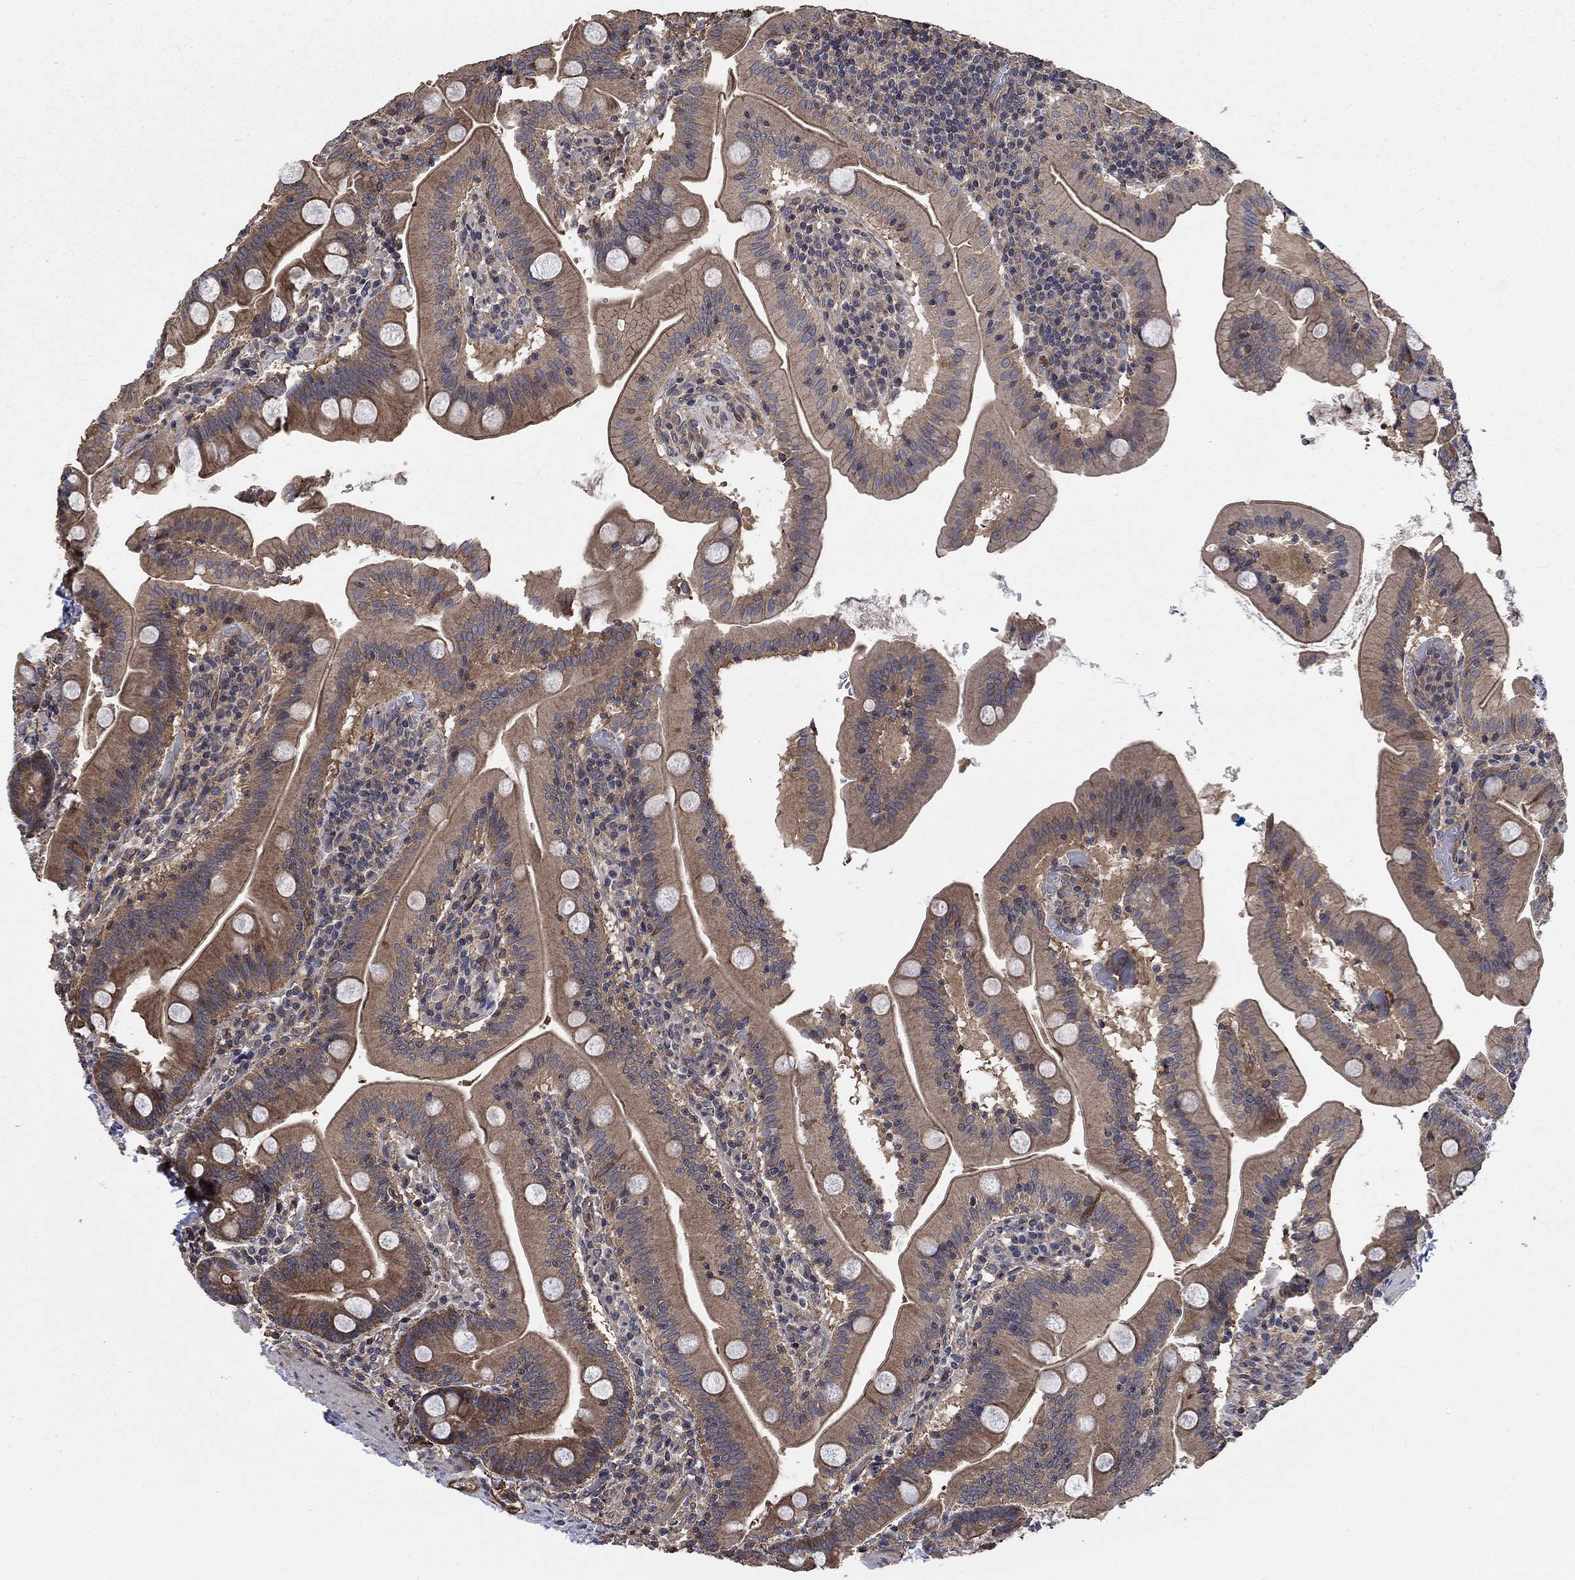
{"staining": {"intensity": "moderate", "quantity": "25%-75%", "location": "cytoplasmic/membranous"}, "tissue": "small intestine", "cell_type": "Glandular cells", "image_type": "normal", "snomed": [{"axis": "morphology", "description": "Normal tissue, NOS"}, {"axis": "topography", "description": "Small intestine"}], "caption": "Immunohistochemistry of unremarkable human small intestine exhibits medium levels of moderate cytoplasmic/membranous positivity in about 25%-75% of glandular cells. Nuclei are stained in blue.", "gene": "PDE3A", "patient": {"sex": "male", "age": 37}}